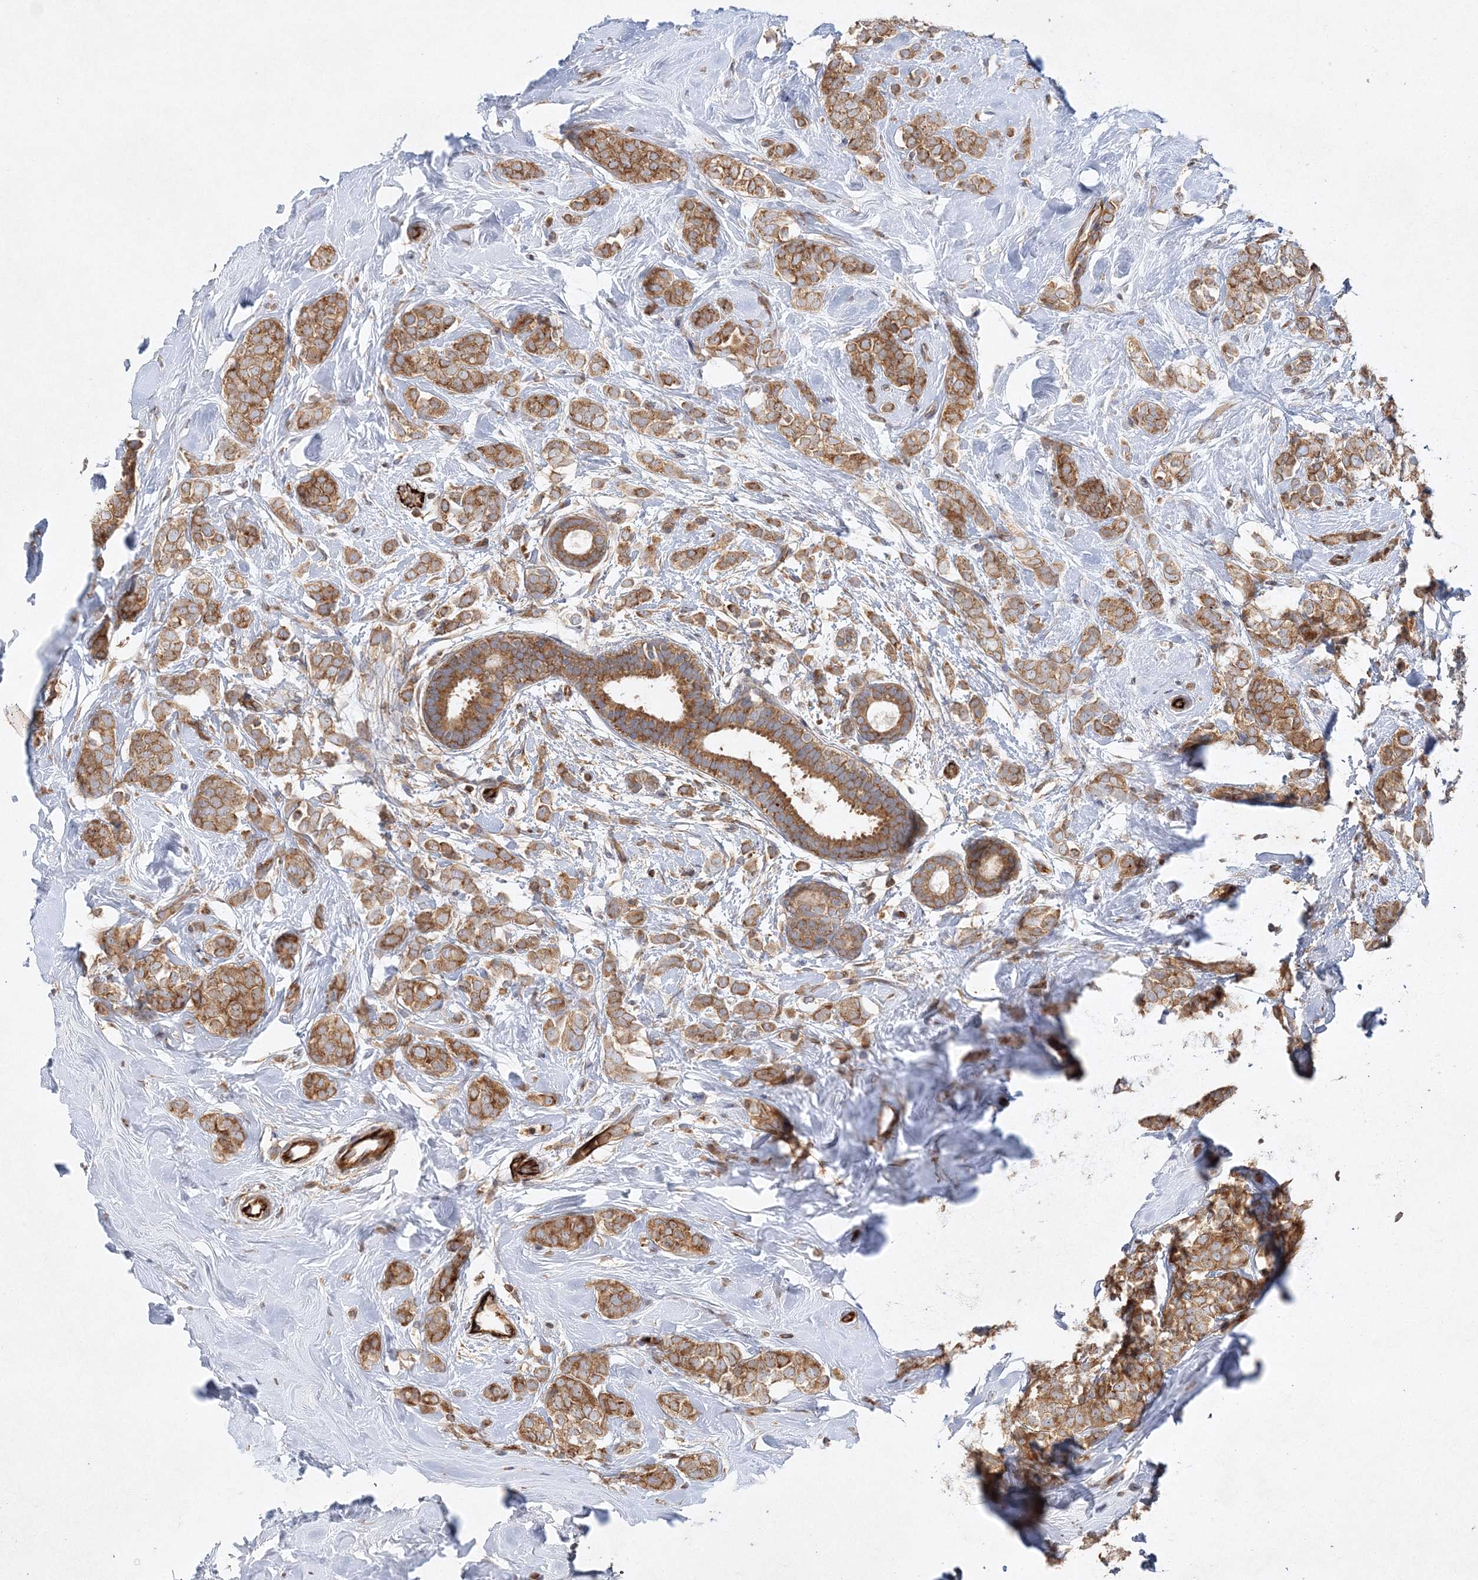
{"staining": {"intensity": "moderate", "quantity": ">75%", "location": "cytoplasmic/membranous"}, "tissue": "breast cancer", "cell_type": "Tumor cells", "image_type": "cancer", "snomed": [{"axis": "morphology", "description": "Lobular carcinoma"}, {"axis": "topography", "description": "Breast"}], "caption": "The micrograph shows a brown stain indicating the presence of a protein in the cytoplasmic/membranous of tumor cells in lobular carcinoma (breast).", "gene": "WDR37", "patient": {"sex": "female", "age": 47}}